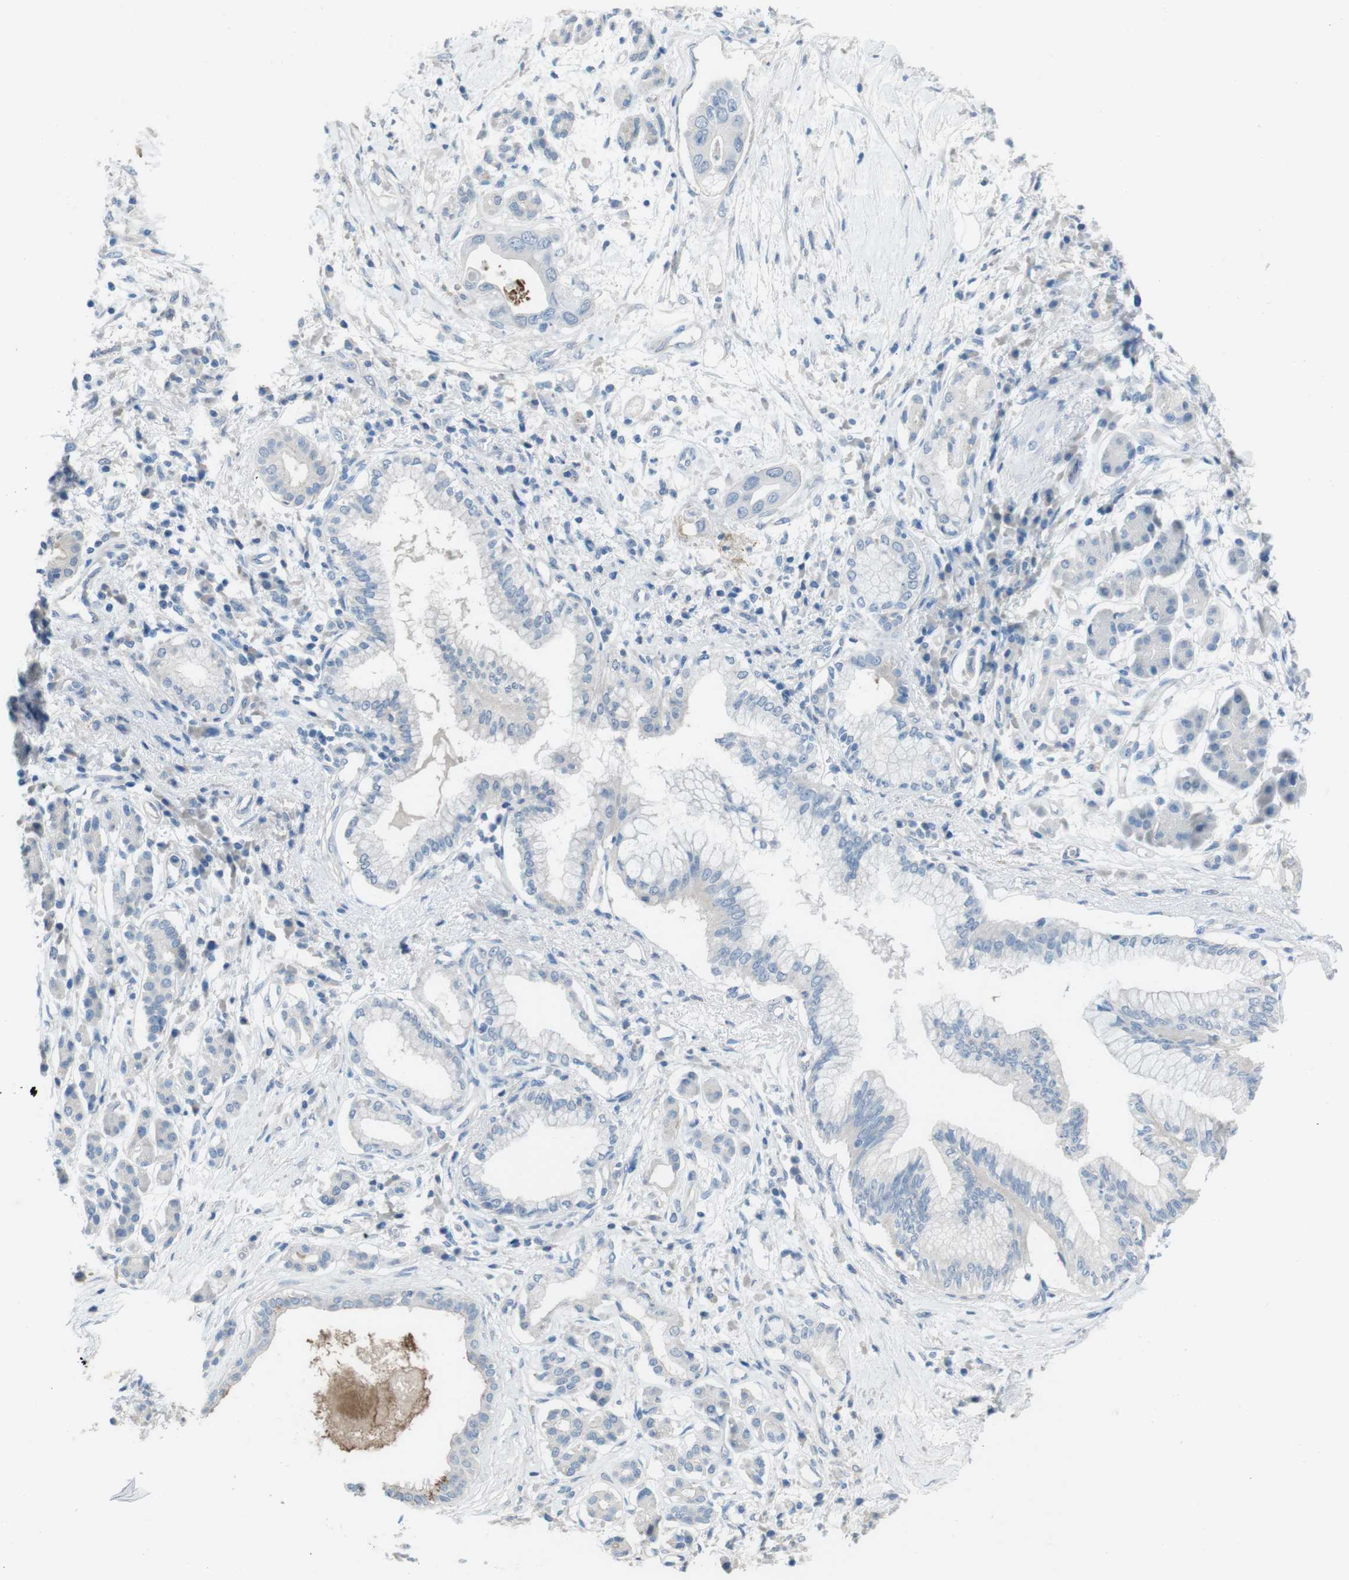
{"staining": {"intensity": "negative", "quantity": "none", "location": "none"}, "tissue": "pancreatic cancer", "cell_type": "Tumor cells", "image_type": "cancer", "snomed": [{"axis": "morphology", "description": "Adenocarcinoma, NOS"}, {"axis": "topography", "description": "Pancreas"}], "caption": "This is a micrograph of immunohistochemistry staining of pancreatic adenocarcinoma, which shows no expression in tumor cells.", "gene": "CYP2C8", "patient": {"sex": "male", "age": 77}}